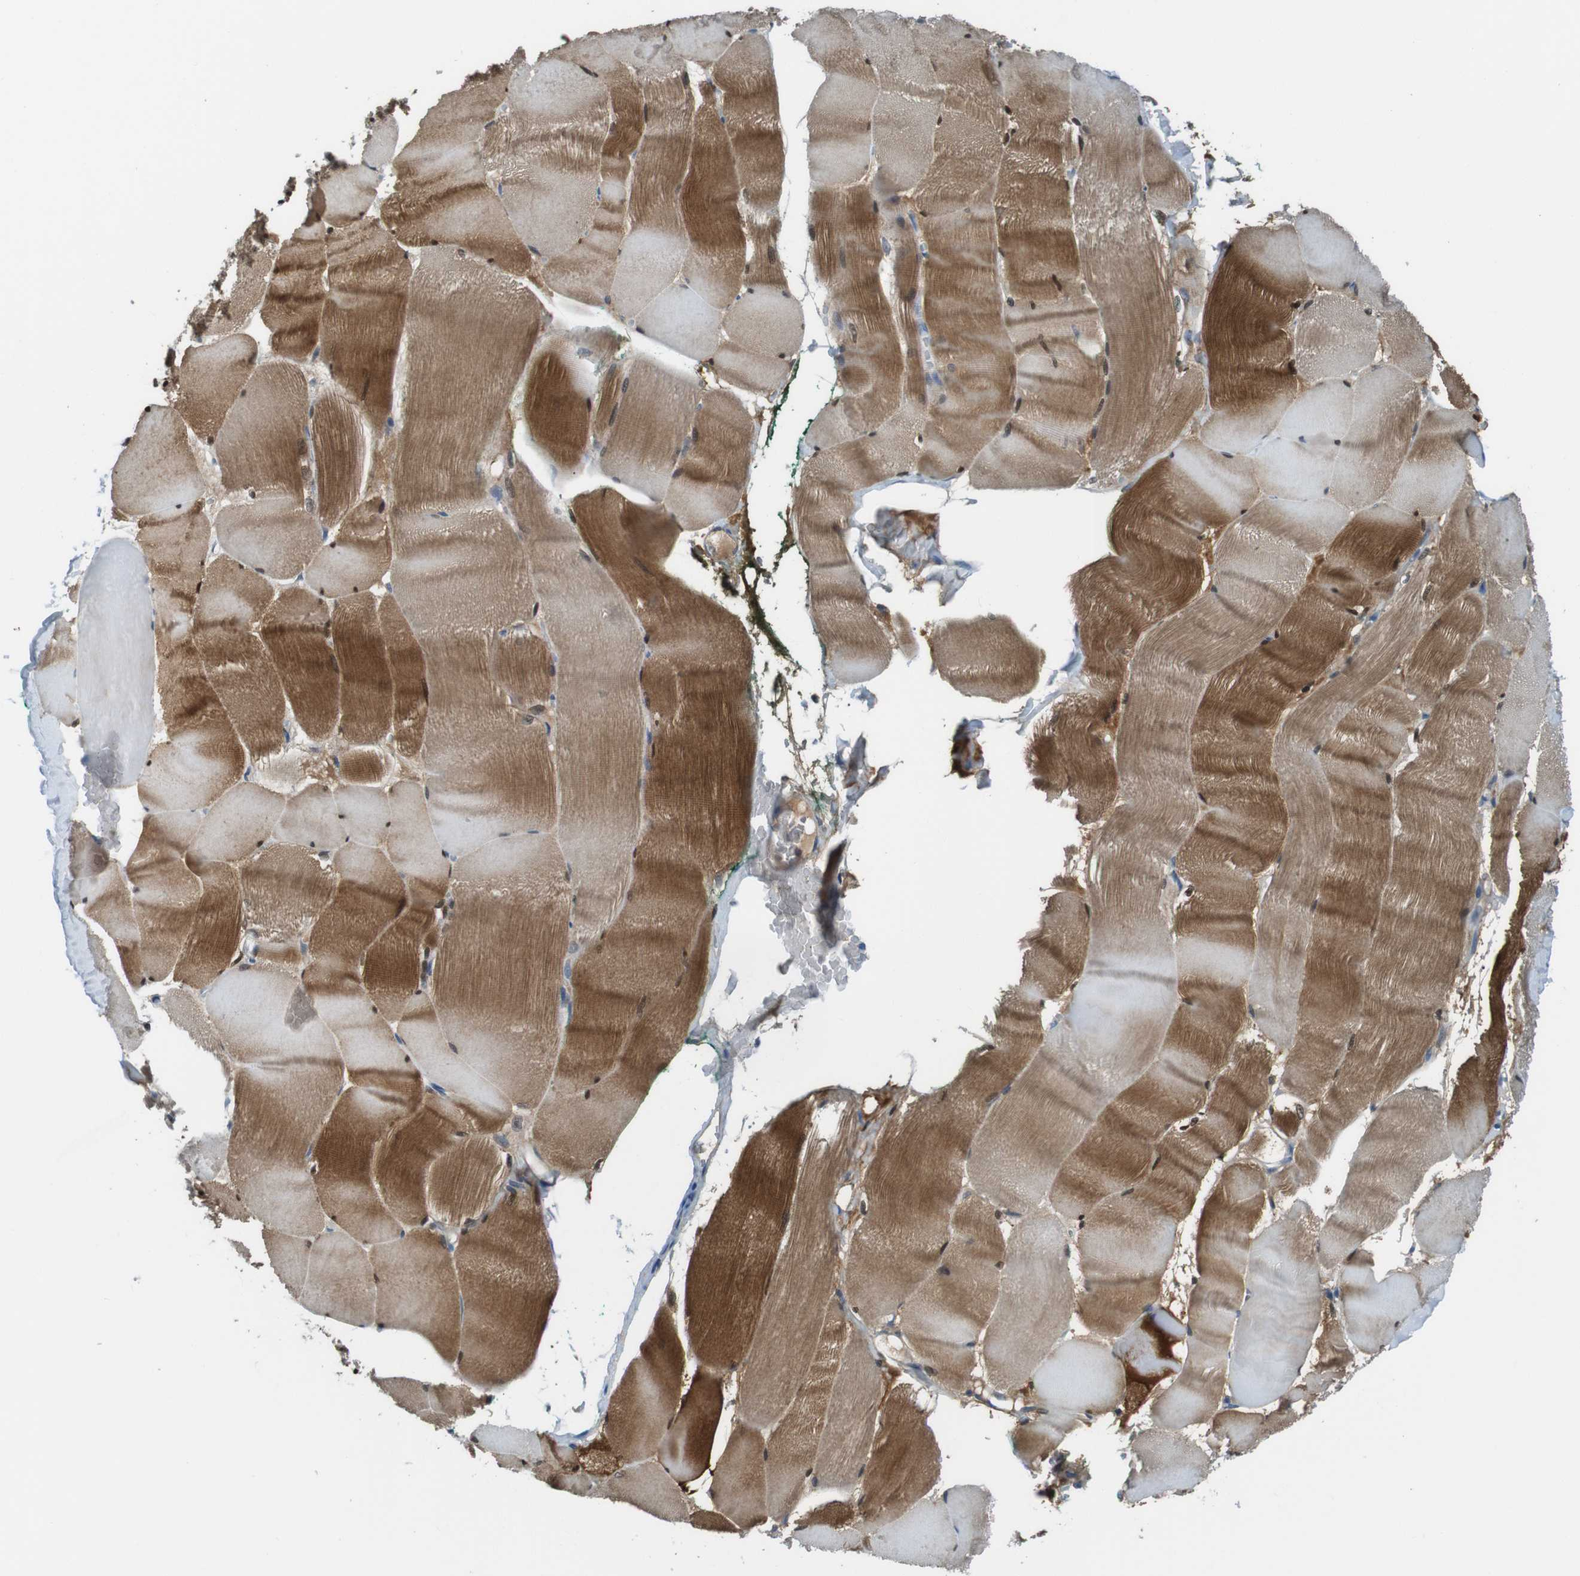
{"staining": {"intensity": "moderate", "quantity": ">75%", "location": "cytoplasmic/membranous,nuclear"}, "tissue": "skeletal muscle", "cell_type": "Myocytes", "image_type": "normal", "snomed": [{"axis": "morphology", "description": "Normal tissue, NOS"}, {"axis": "morphology", "description": "Squamous cell carcinoma, NOS"}, {"axis": "topography", "description": "Skeletal muscle"}], "caption": "An image showing moderate cytoplasmic/membranous,nuclear staining in approximately >75% of myocytes in unremarkable skeletal muscle, as visualized by brown immunohistochemical staining.", "gene": "NANOS2", "patient": {"sex": "male", "age": 51}}